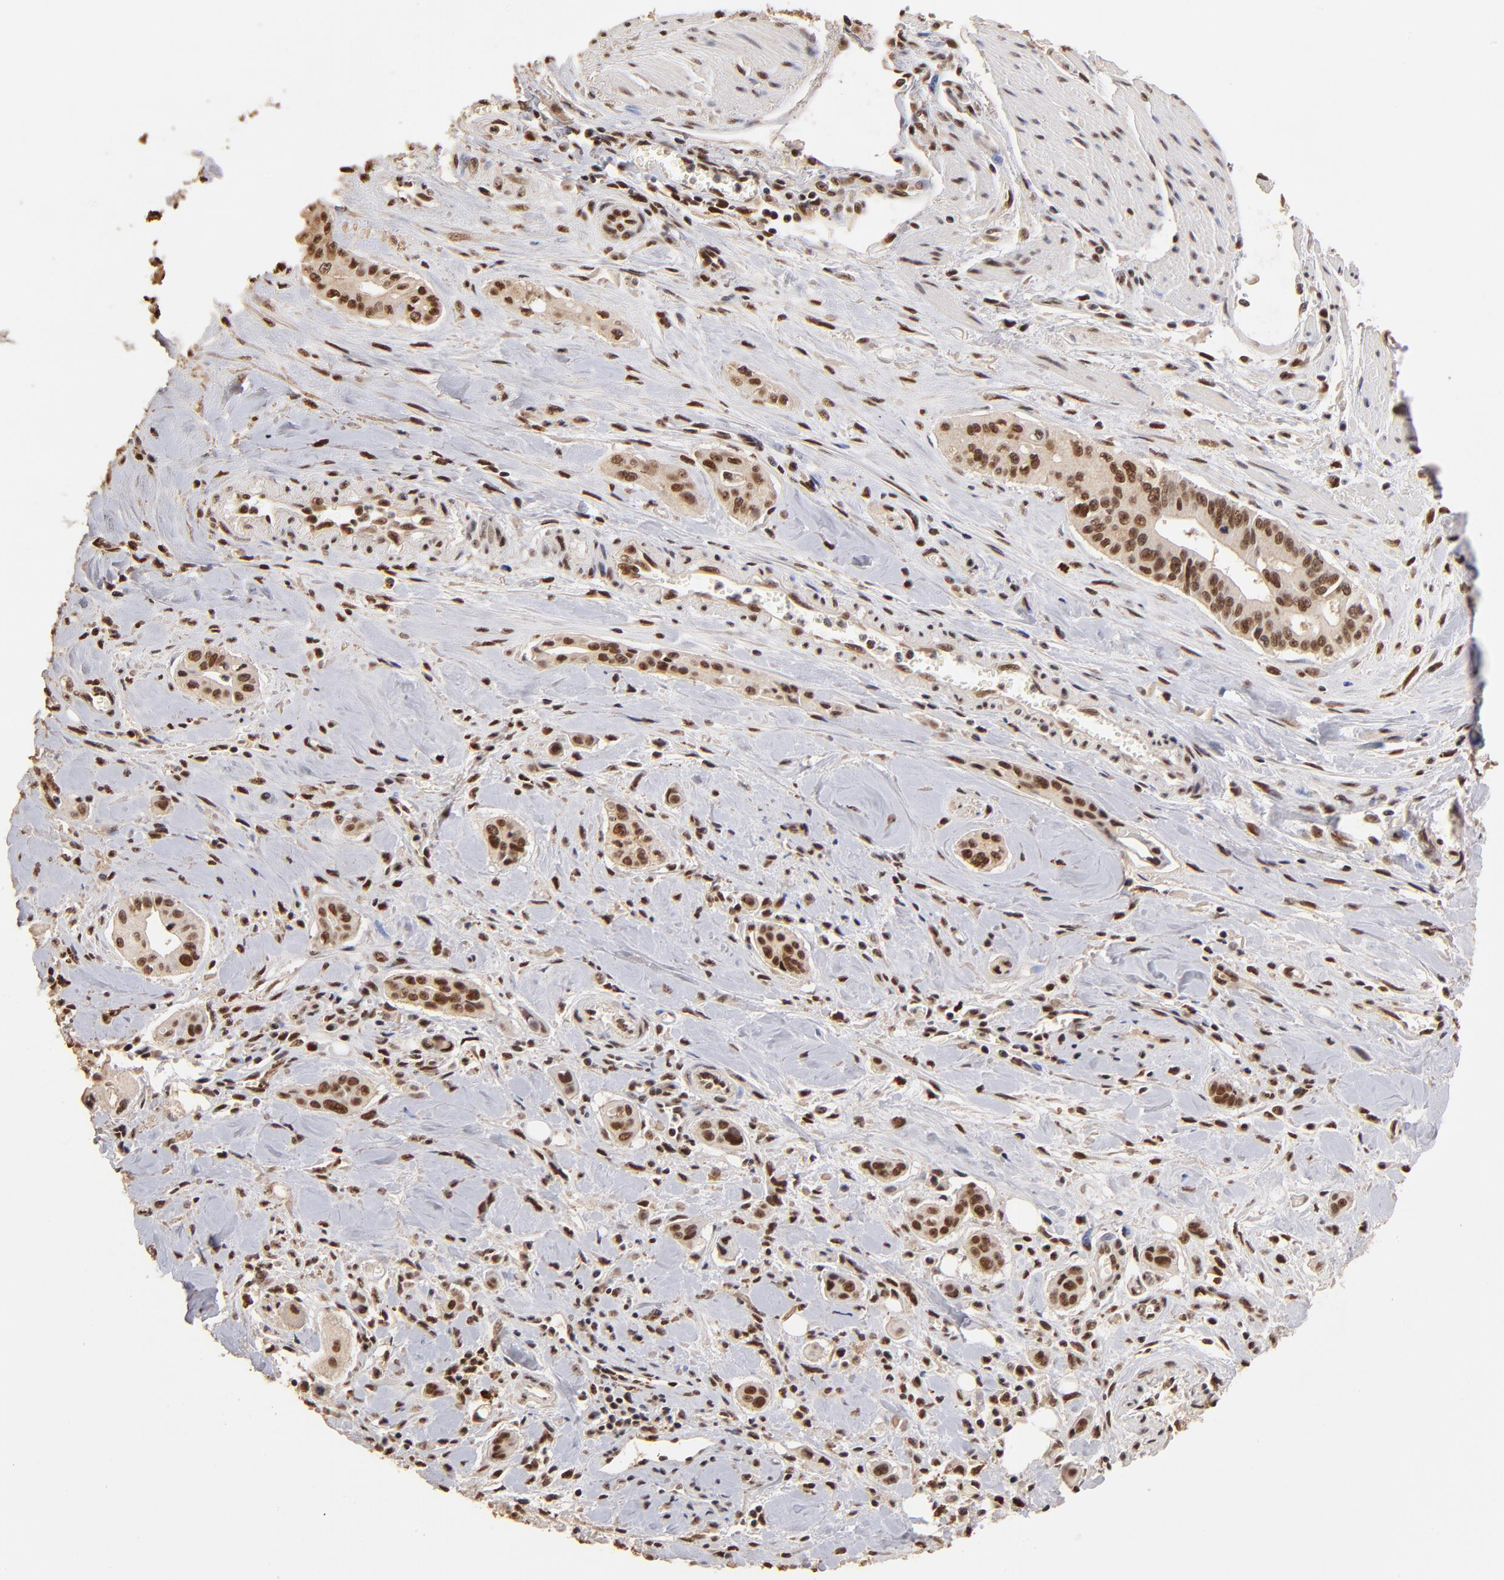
{"staining": {"intensity": "strong", "quantity": ">75%", "location": "nuclear"}, "tissue": "pancreatic cancer", "cell_type": "Tumor cells", "image_type": "cancer", "snomed": [{"axis": "morphology", "description": "Adenocarcinoma, NOS"}, {"axis": "topography", "description": "Pancreas"}], "caption": "Immunohistochemical staining of human pancreatic cancer demonstrates strong nuclear protein positivity in approximately >75% of tumor cells. Nuclei are stained in blue.", "gene": "ZNF146", "patient": {"sex": "male", "age": 77}}